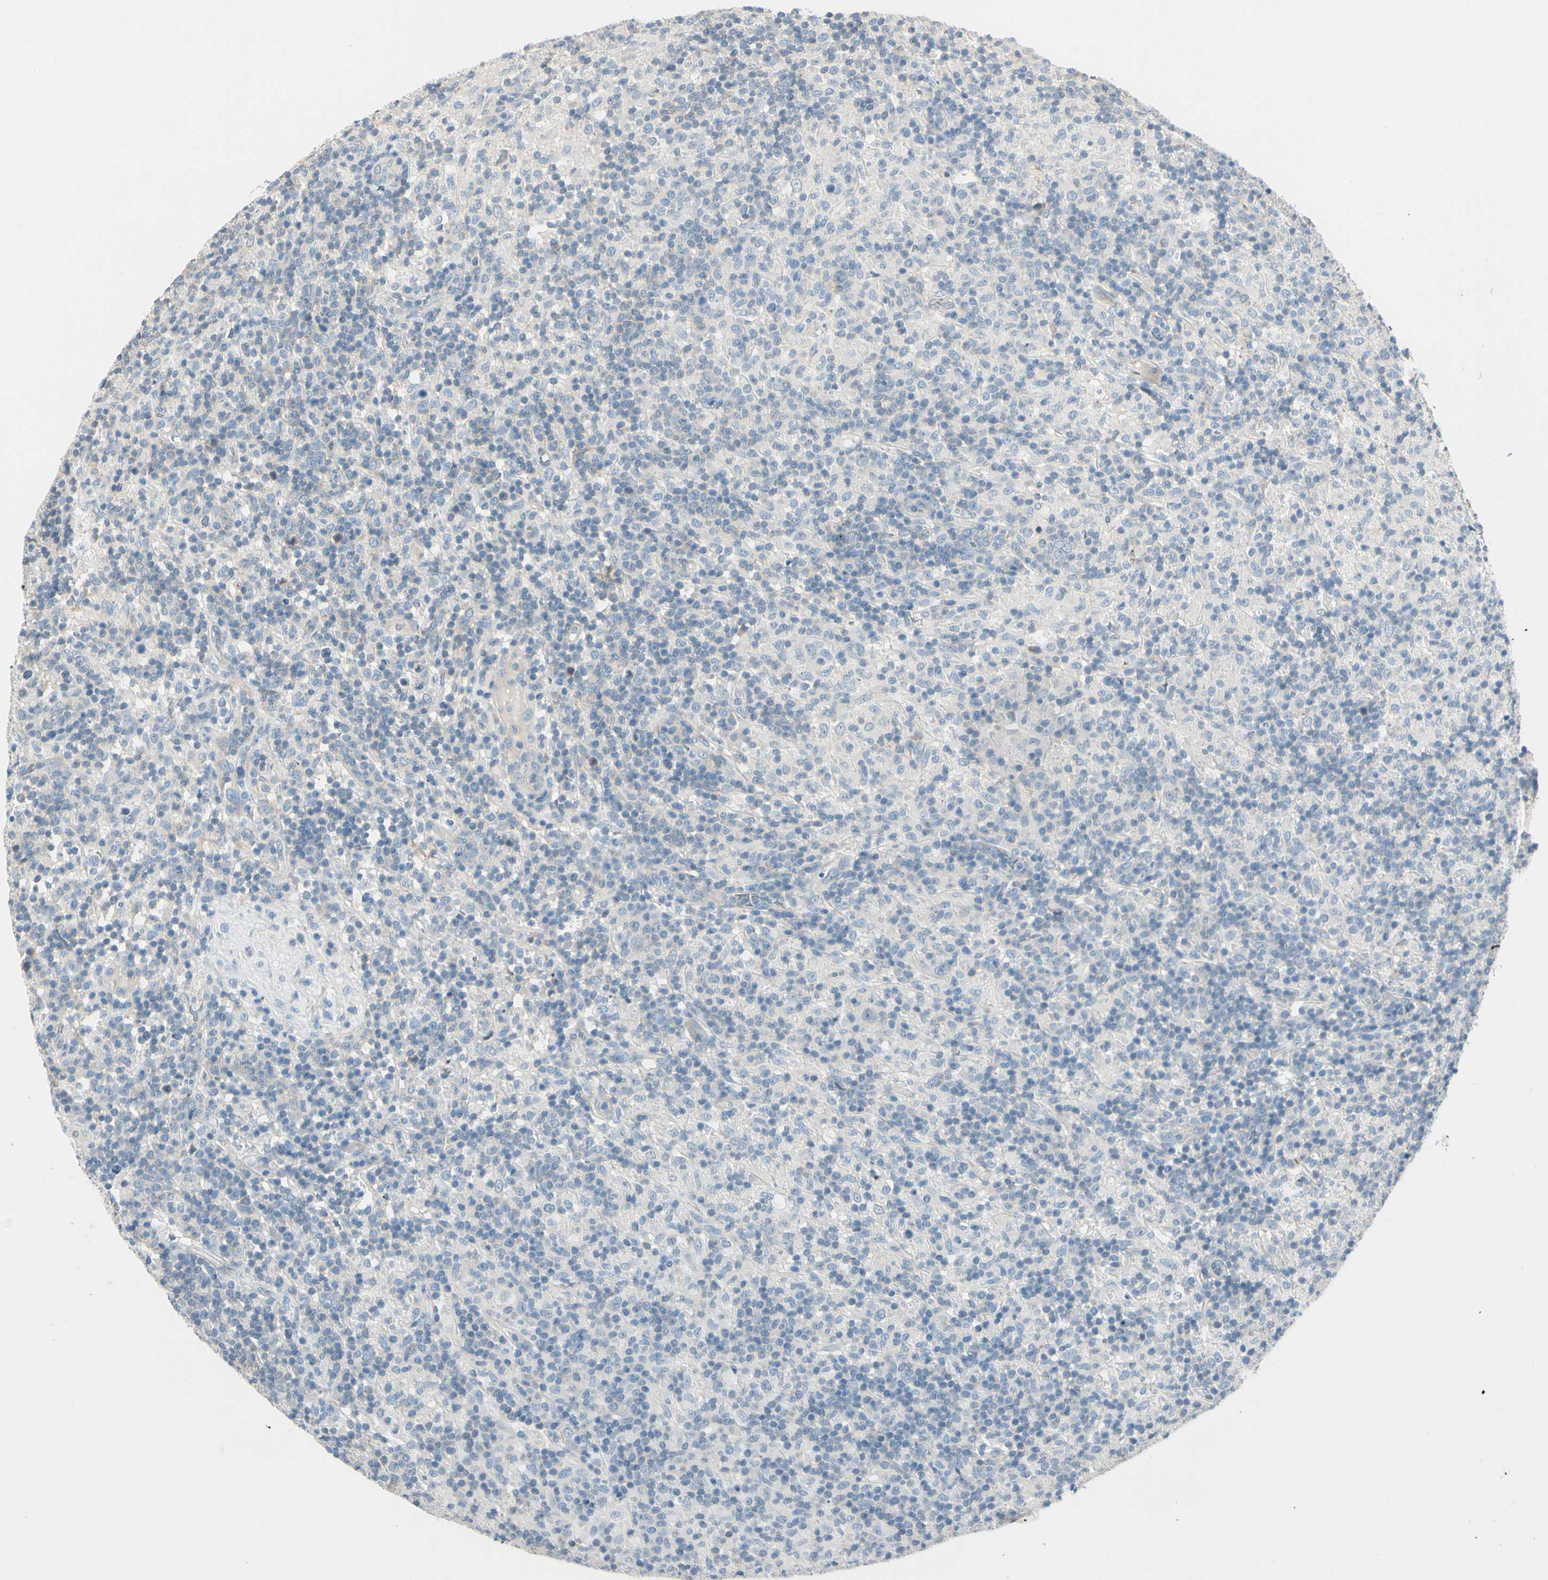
{"staining": {"intensity": "negative", "quantity": "none", "location": "none"}, "tissue": "lymphoma", "cell_type": "Tumor cells", "image_type": "cancer", "snomed": [{"axis": "morphology", "description": "Hodgkin's disease, NOS"}, {"axis": "topography", "description": "Lymph node"}], "caption": "The micrograph exhibits no significant positivity in tumor cells of Hodgkin's disease. (DAB (3,3'-diaminobenzidine) IHC with hematoxylin counter stain).", "gene": "DUSP12", "patient": {"sex": "male", "age": 70}}